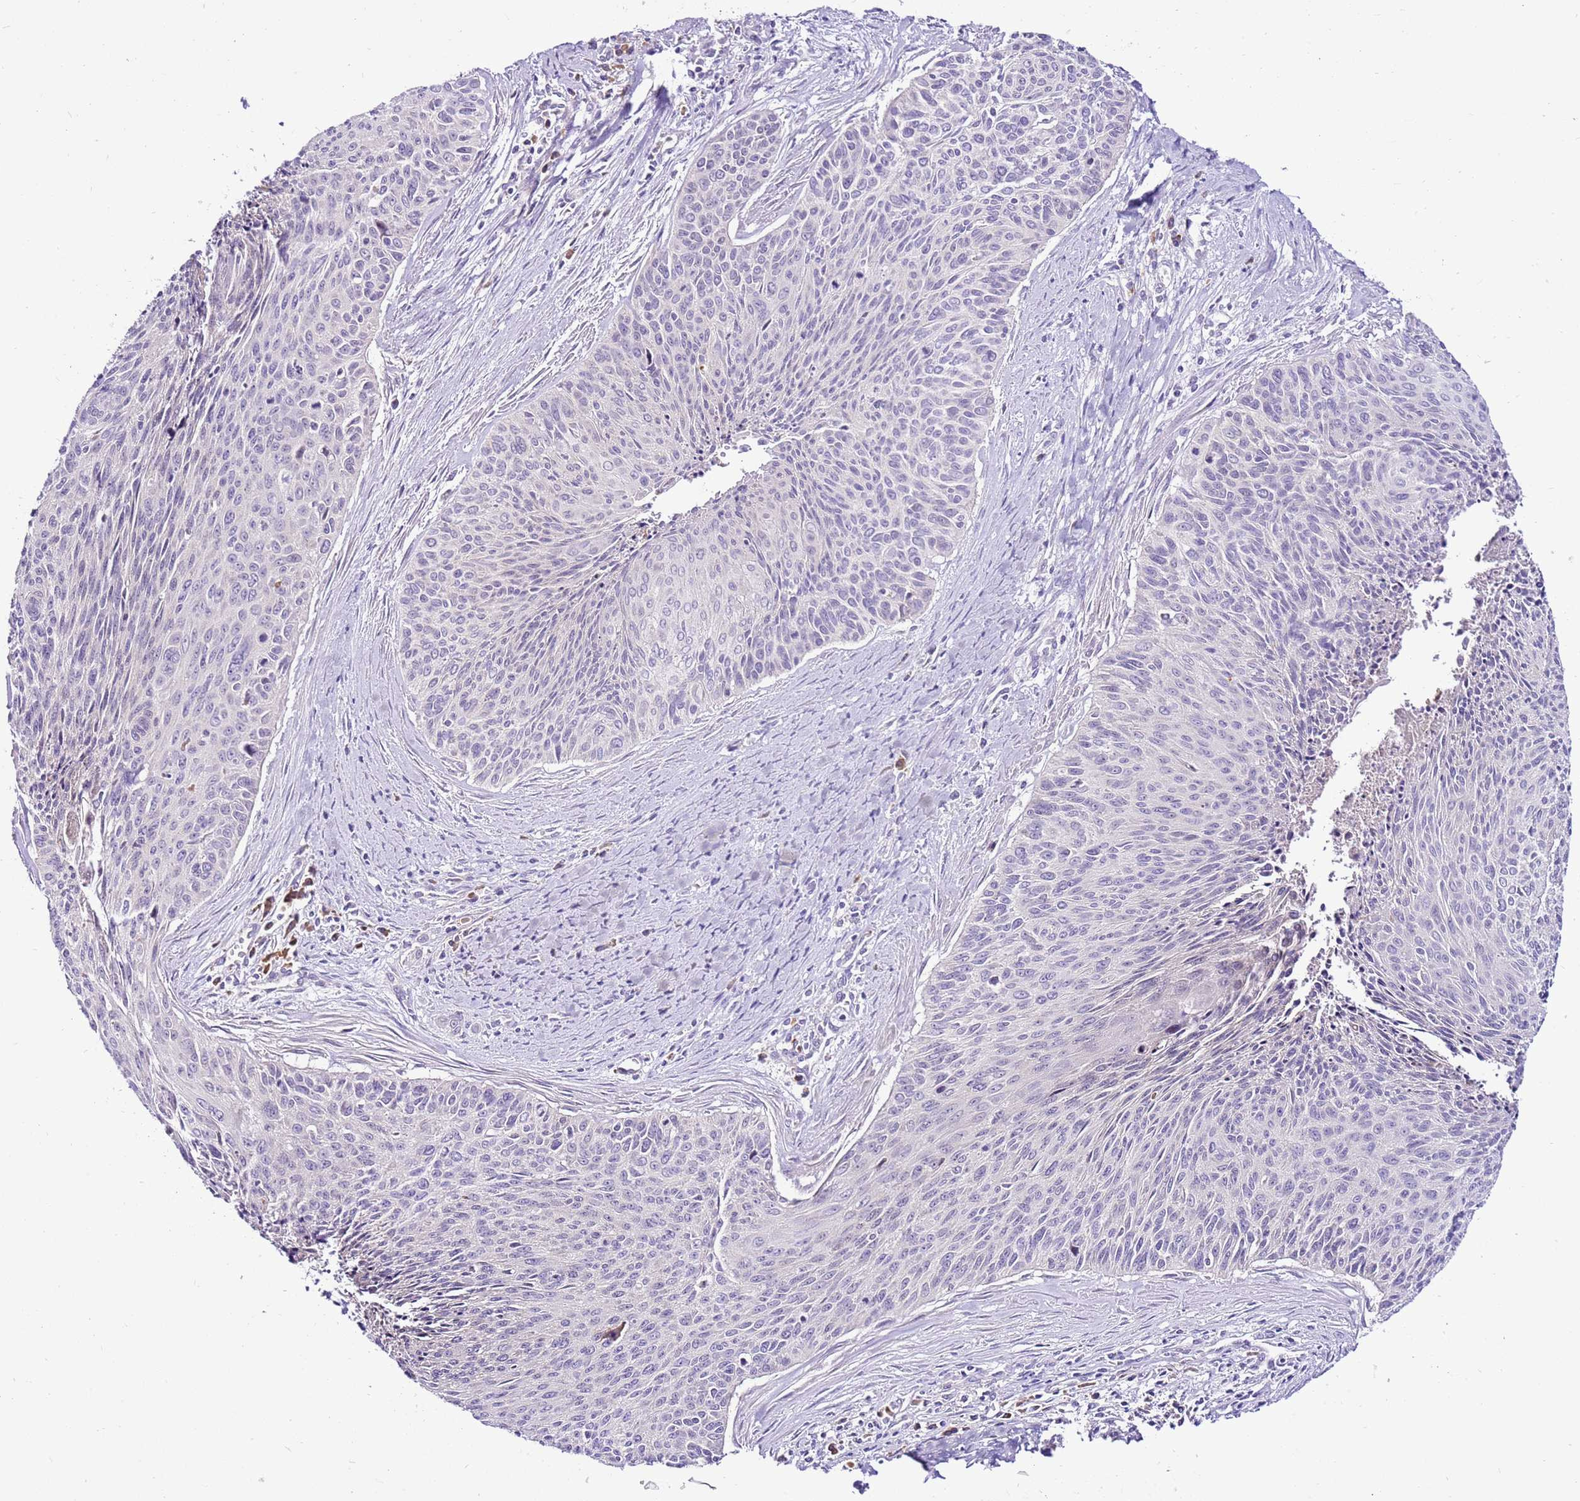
{"staining": {"intensity": "negative", "quantity": "none", "location": "none"}, "tissue": "cervical cancer", "cell_type": "Tumor cells", "image_type": "cancer", "snomed": [{"axis": "morphology", "description": "Squamous cell carcinoma, NOS"}, {"axis": "topography", "description": "Cervix"}], "caption": "A histopathology image of human cervical cancer is negative for staining in tumor cells.", "gene": "MRPL36", "patient": {"sex": "female", "age": 55}}